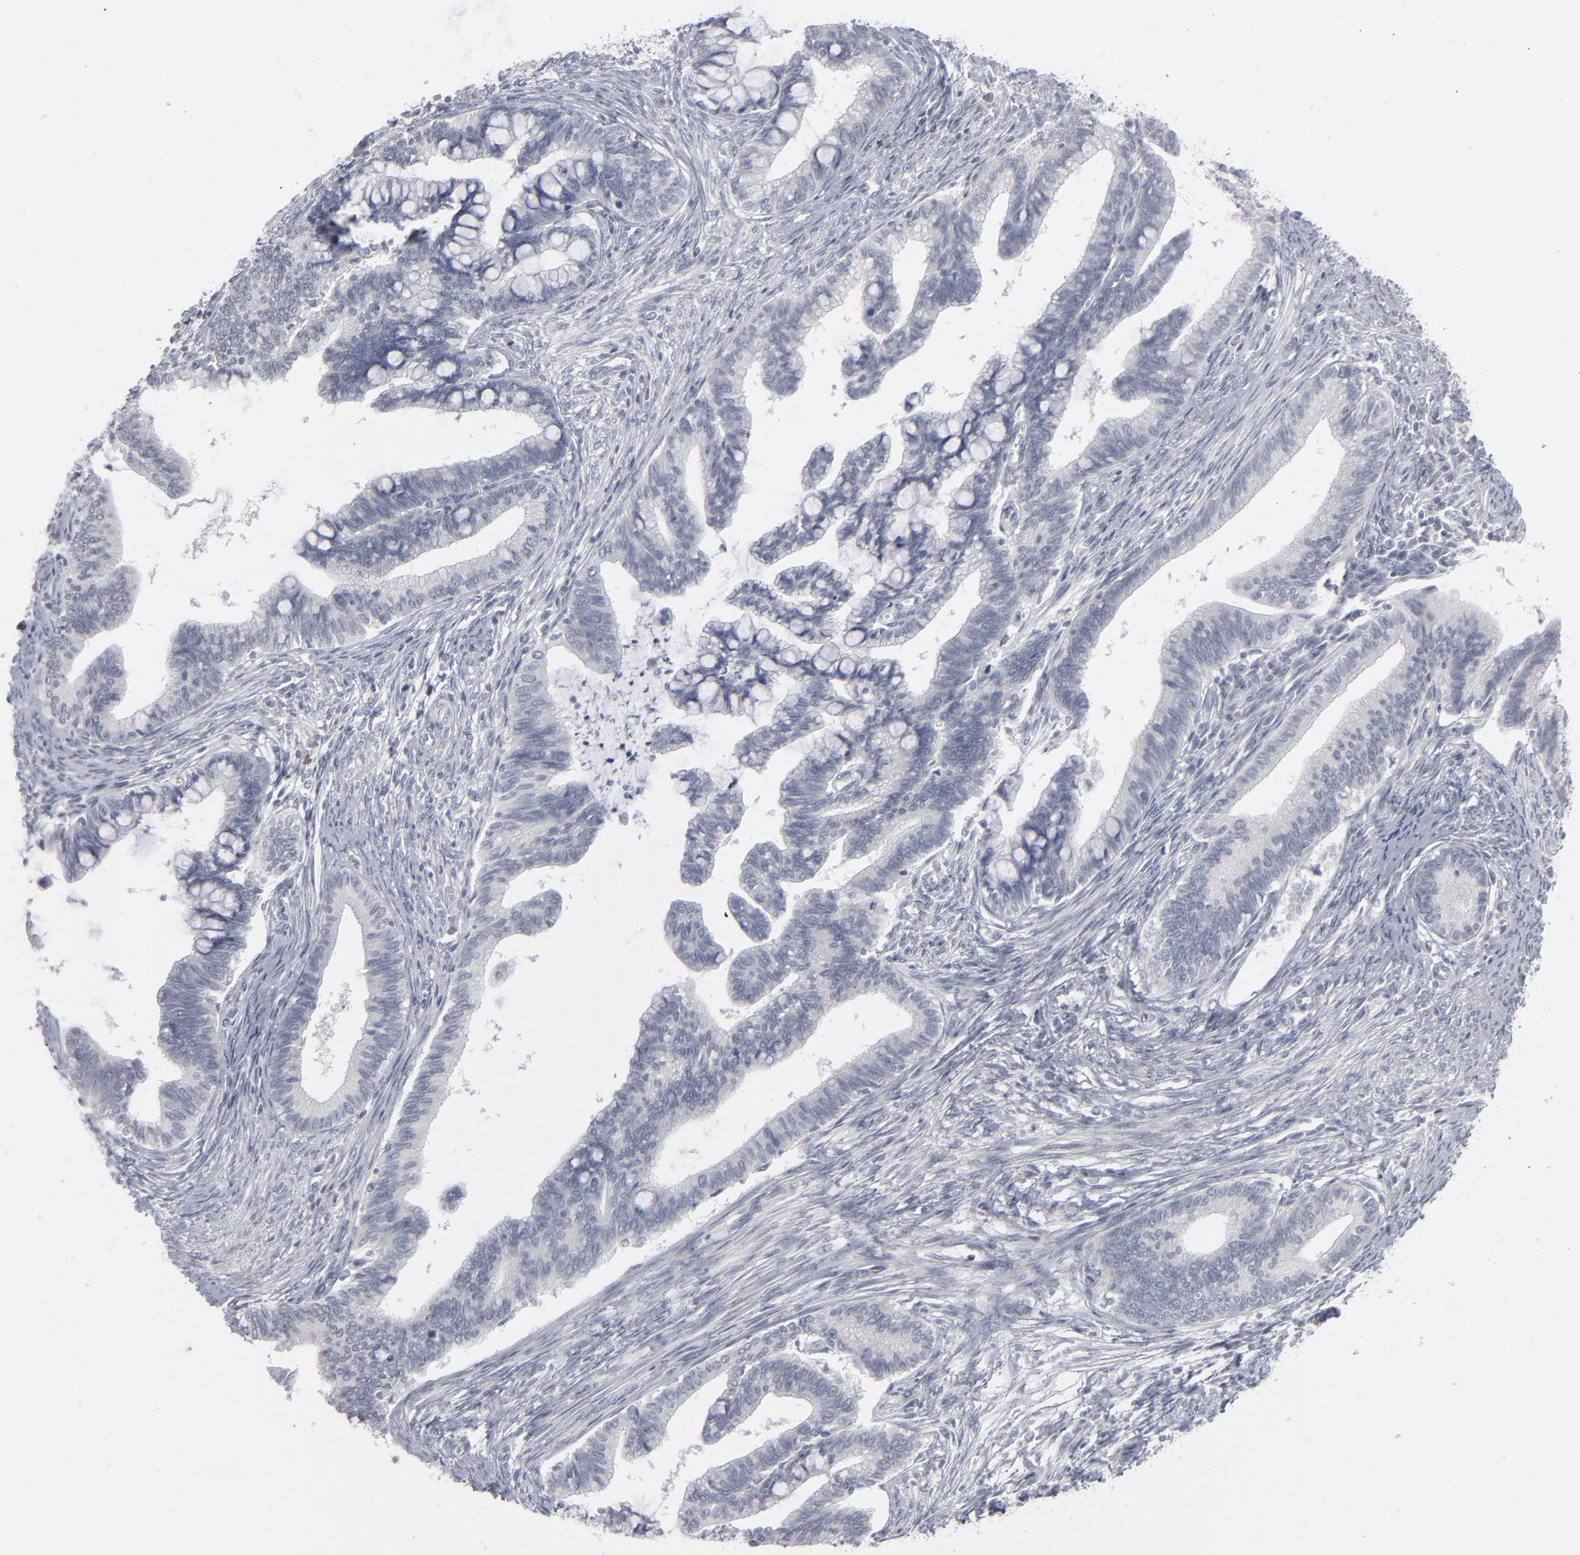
{"staining": {"intensity": "negative", "quantity": "none", "location": "none"}, "tissue": "cervical cancer", "cell_type": "Tumor cells", "image_type": "cancer", "snomed": [{"axis": "morphology", "description": "Adenocarcinoma, NOS"}, {"axis": "topography", "description": "Cervix"}], "caption": "Photomicrograph shows no protein expression in tumor cells of cervical cancer tissue.", "gene": "KIAA1210", "patient": {"sex": "female", "age": 36}}